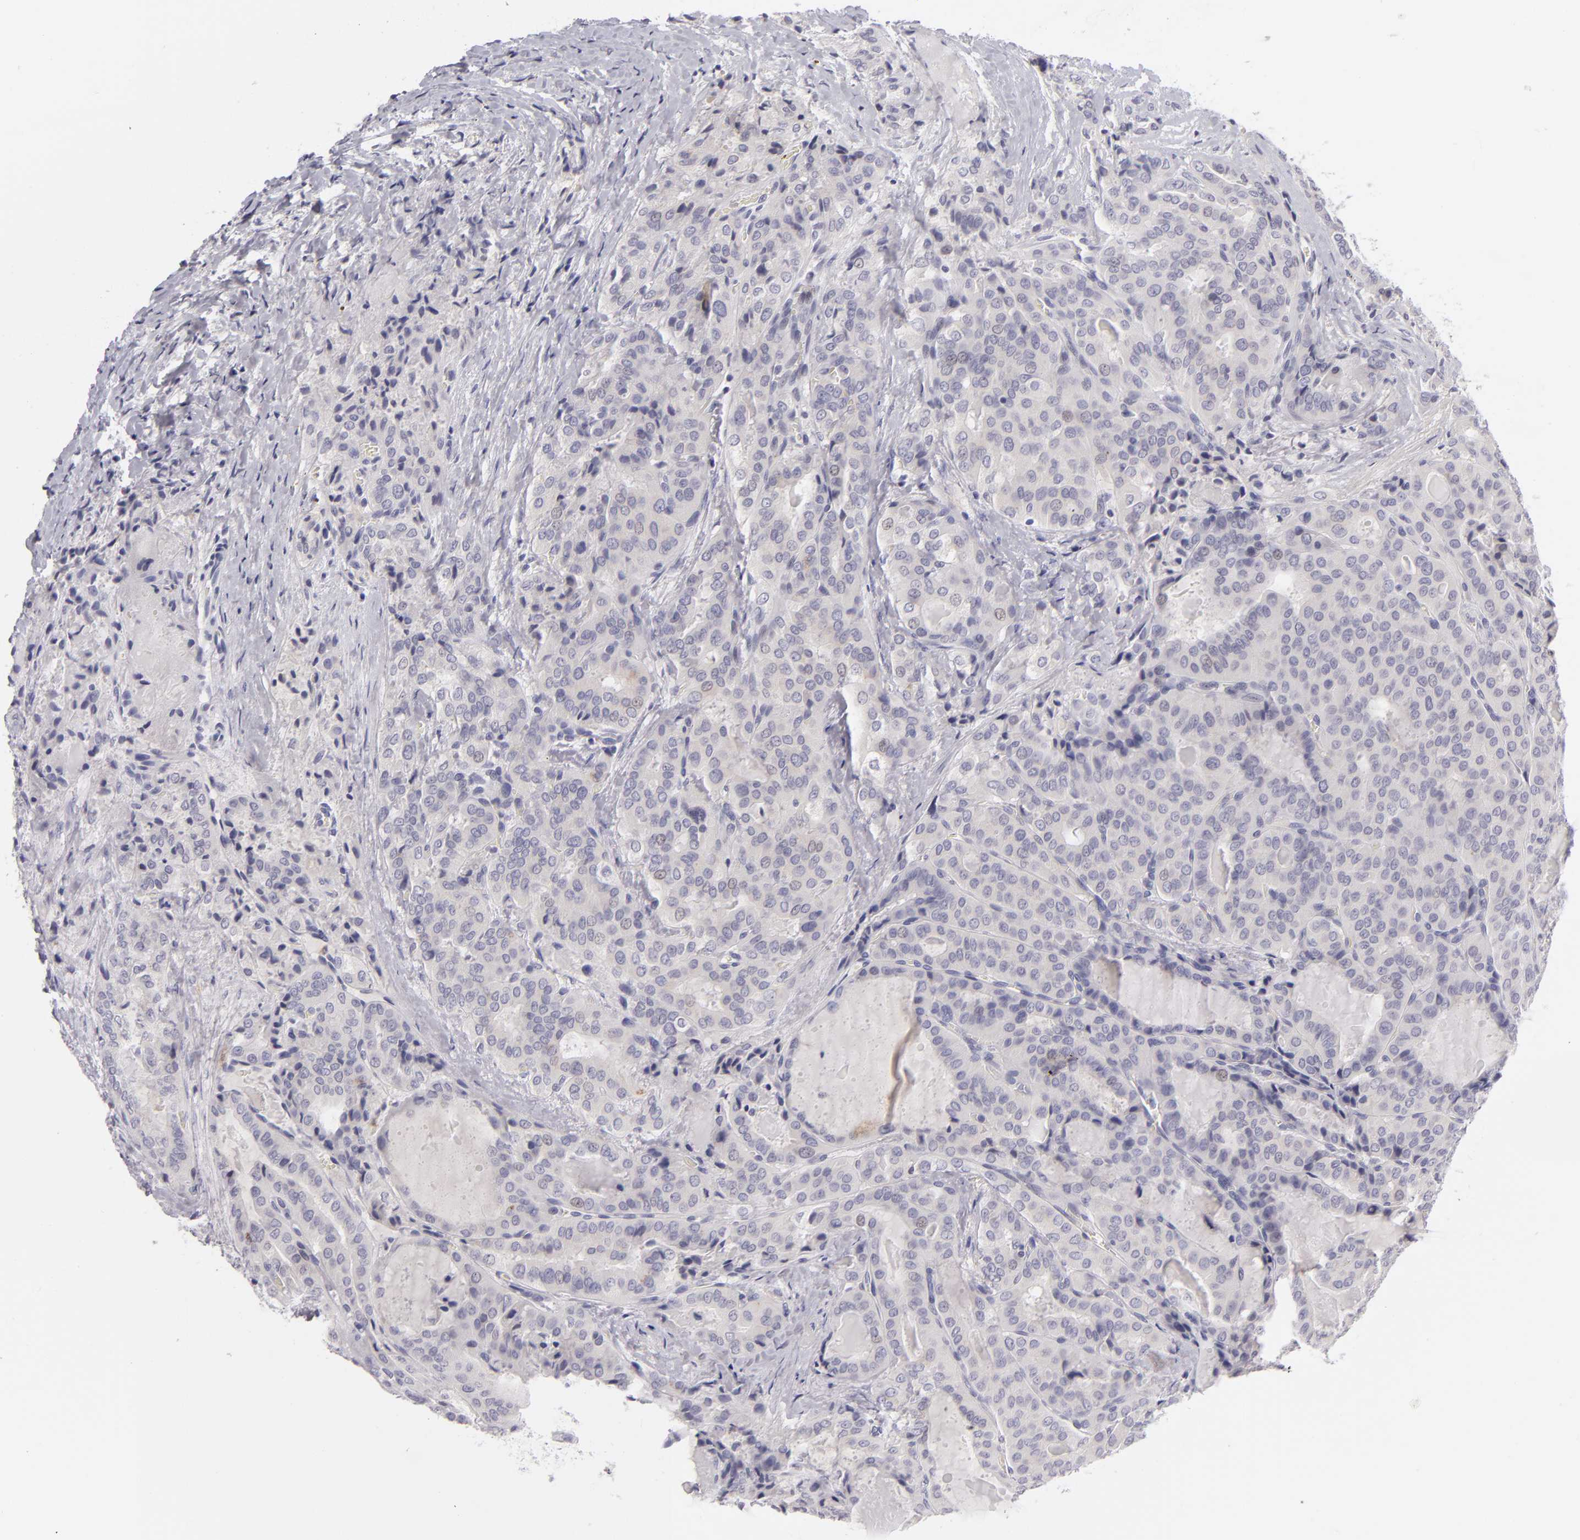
{"staining": {"intensity": "negative", "quantity": "none", "location": "none"}, "tissue": "thyroid cancer", "cell_type": "Tumor cells", "image_type": "cancer", "snomed": [{"axis": "morphology", "description": "Papillary adenocarcinoma, NOS"}, {"axis": "topography", "description": "Thyroid gland"}], "caption": "Tumor cells show no significant positivity in thyroid papillary adenocarcinoma. Nuclei are stained in blue.", "gene": "TNNC1", "patient": {"sex": "female", "age": 71}}